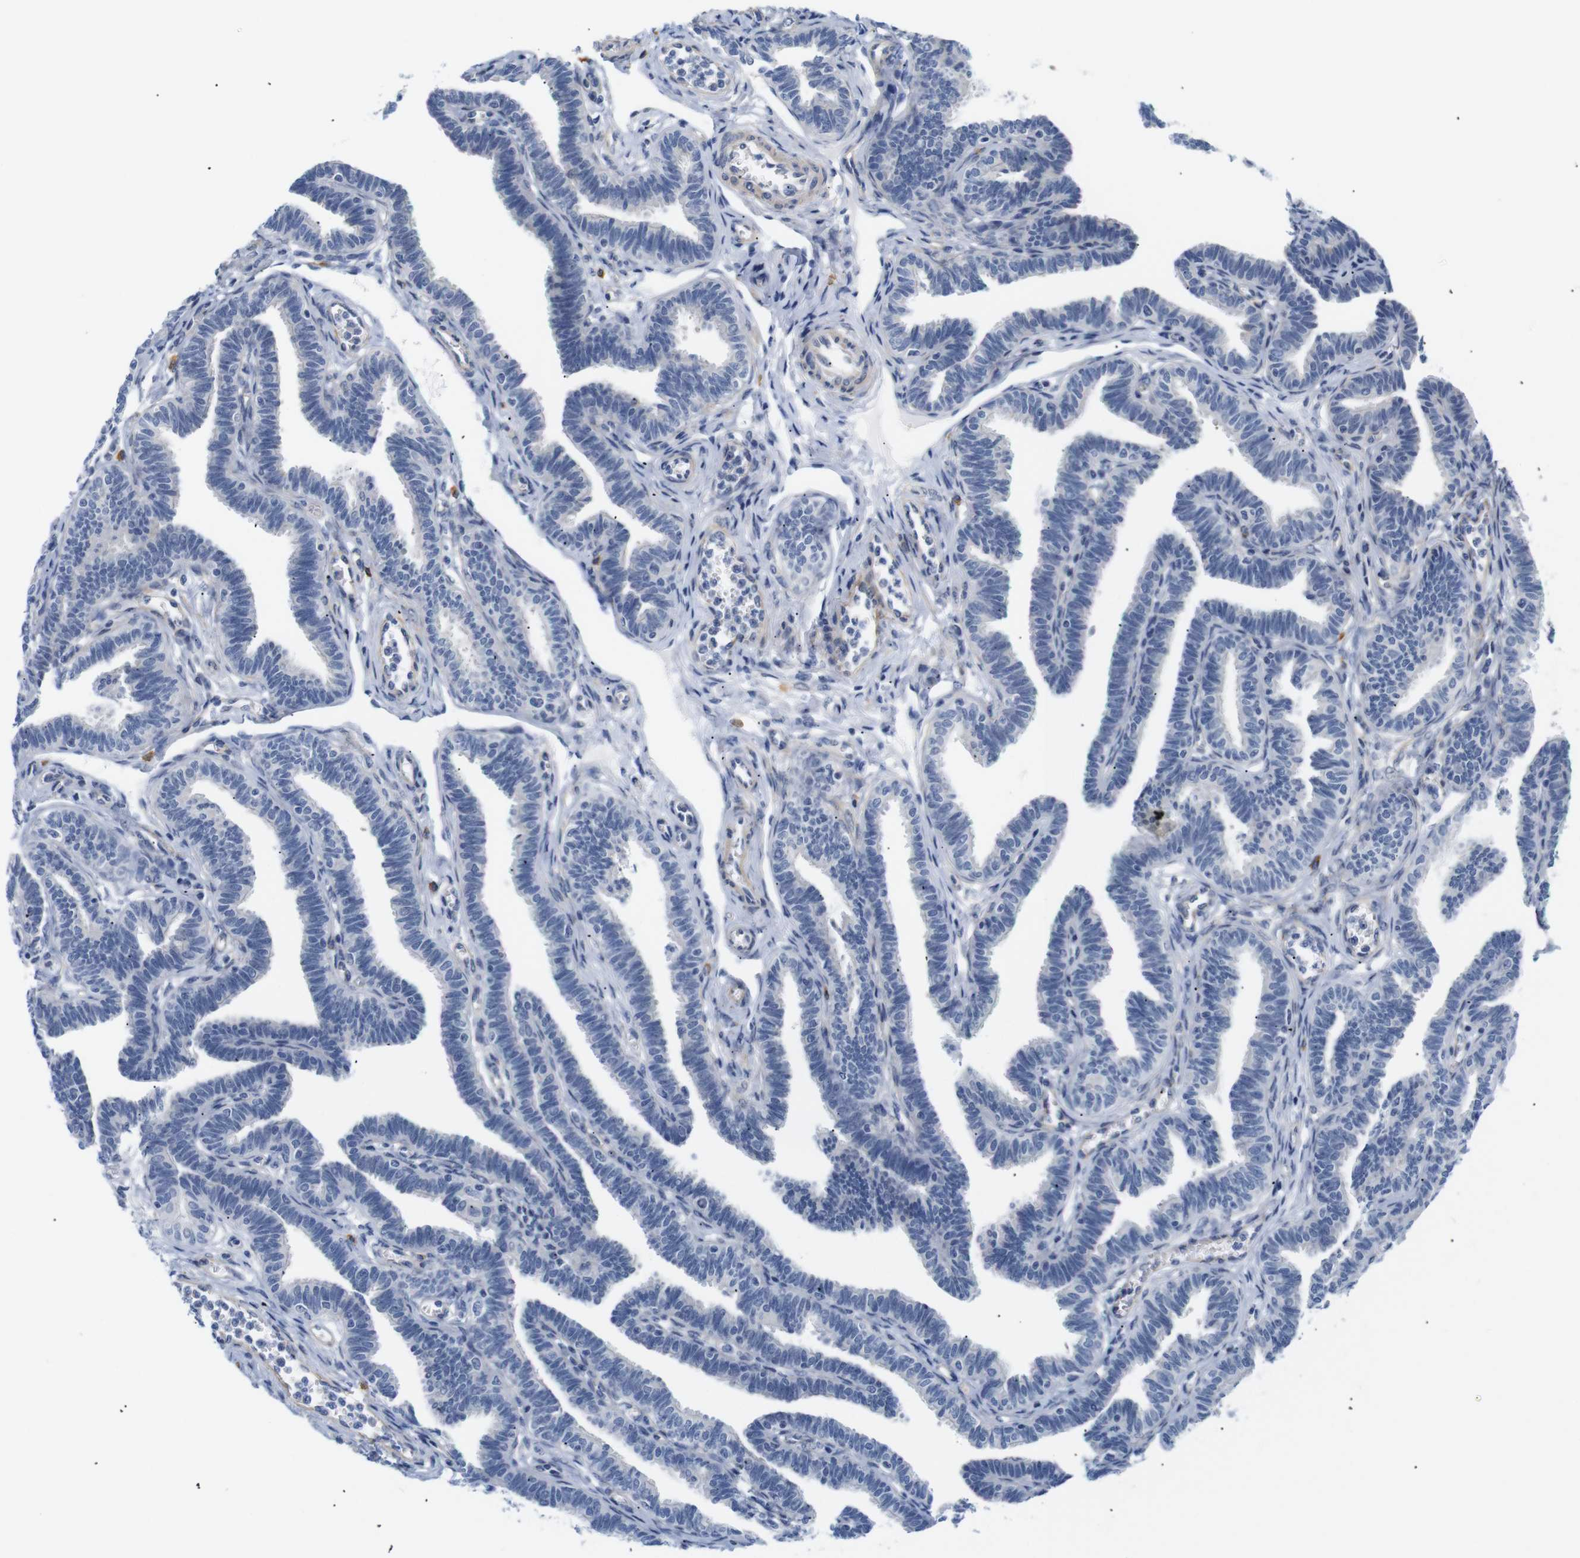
{"staining": {"intensity": "negative", "quantity": "none", "location": "none"}, "tissue": "fallopian tube", "cell_type": "Glandular cells", "image_type": "normal", "snomed": [{"axis": "morphology", "description": "Normal tissue, NOS"}, {"axis": "topography", "description": "Fallopian tube"}, {"axis": "topography", "description": "Ovary"}], "caption": "This is an IHC micrograph of unremarkable fallopian tube. There is no staining in glandular cells.", "gene": "STMN3", "patient": {"sex": "female", "age": 23}}